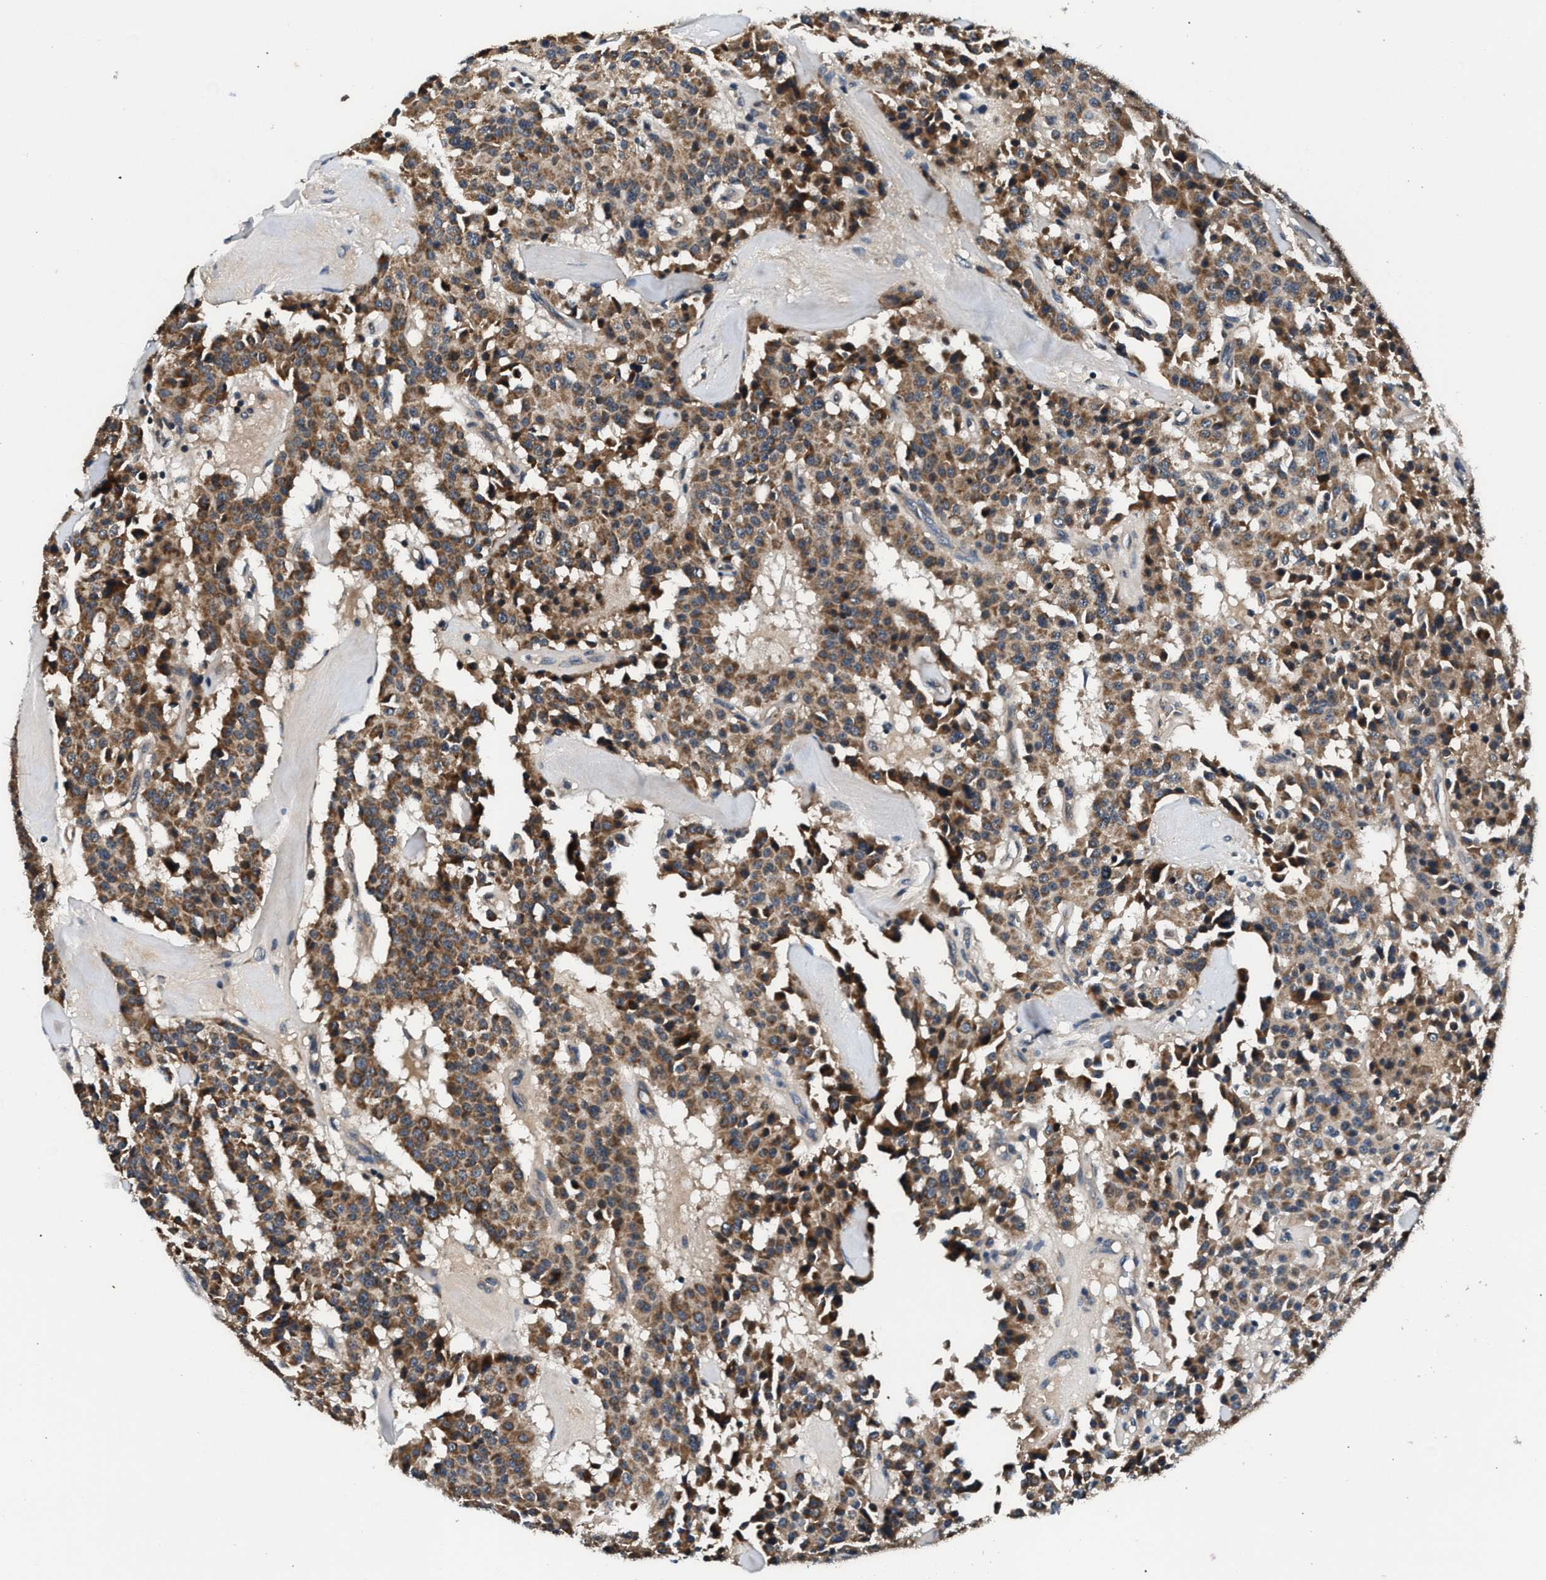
{"staining": {"intensity": "moderate", "quantity": ">75%", "location": "cytoplasmic/membranous"}, "tissue": "carcinoid", "cell_type": "Tumor cells", "image_type": "cancer", "snomed": [{"axis": "morphology", "description": "Carcinoid, malignant, NOS"}, {"axis": "topography", "description": "Lung"}], "caption": "A medium amount of moderate cytoplasmic/membranous positivity is seen in approximately >75% of tumor cells in malignant carcinoid tissue.", "gene": "IMMT", "patient": {"sex": "male", "age": 30}}